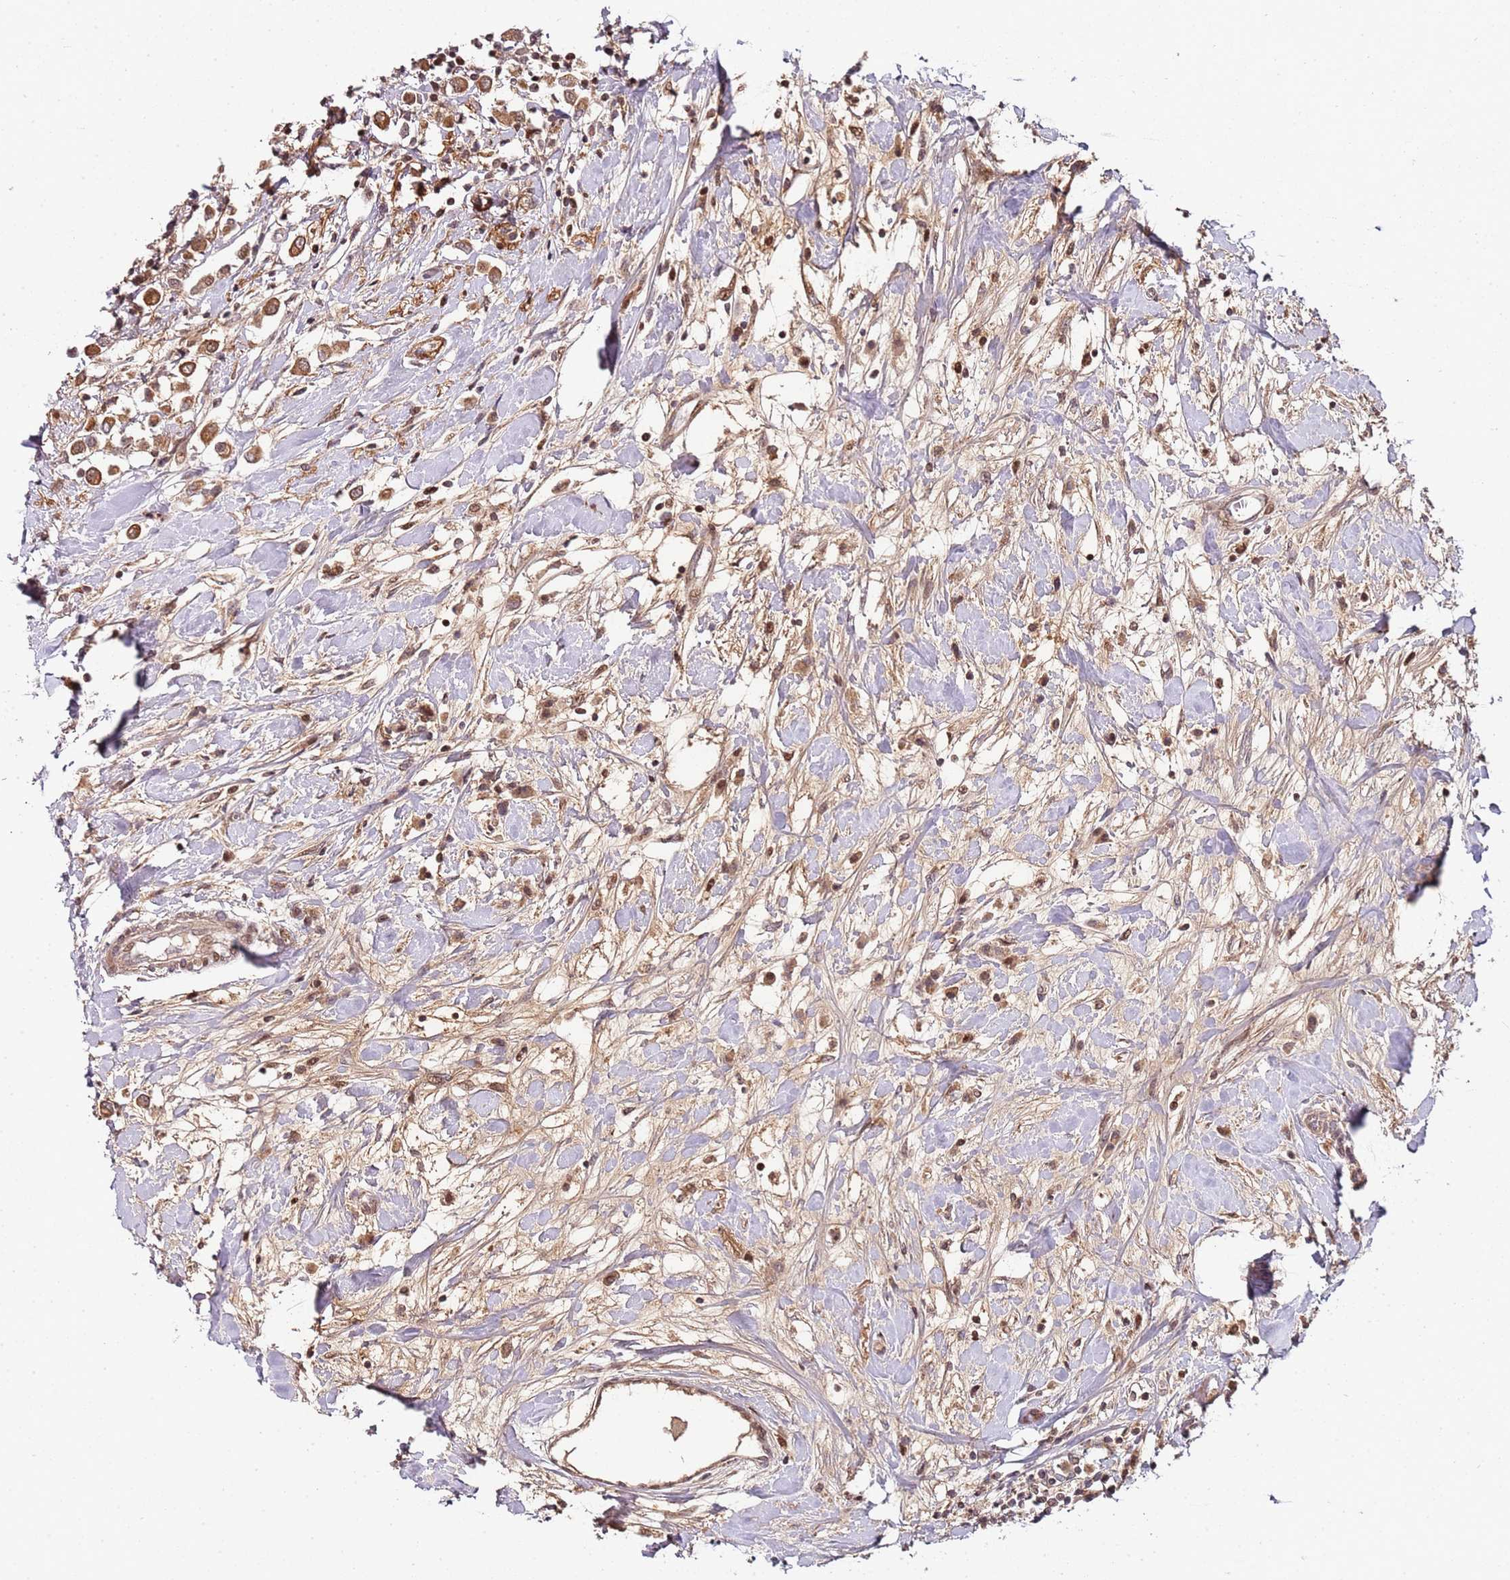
{"staining": {"intensity": "moderate", "quantity": ">75%", "location": "cytoplasmic/membranous"}, "tissue": "breast cancer", "cell_type": "Tumor cells", "image_type": "cancer", "snomed": [{"axis": "morphology", "description": "Duct carcinoma"}, {"axis": "topography", "description": "Breast"}], "caption": "About >75% of tumor cells in human breast cancer display moderate cytoplasmic/membranous protein expression as visualized by brown immunohistochemical staining.", "gene": "EDC3", "patient": {"sex": "female", "age": 61}}